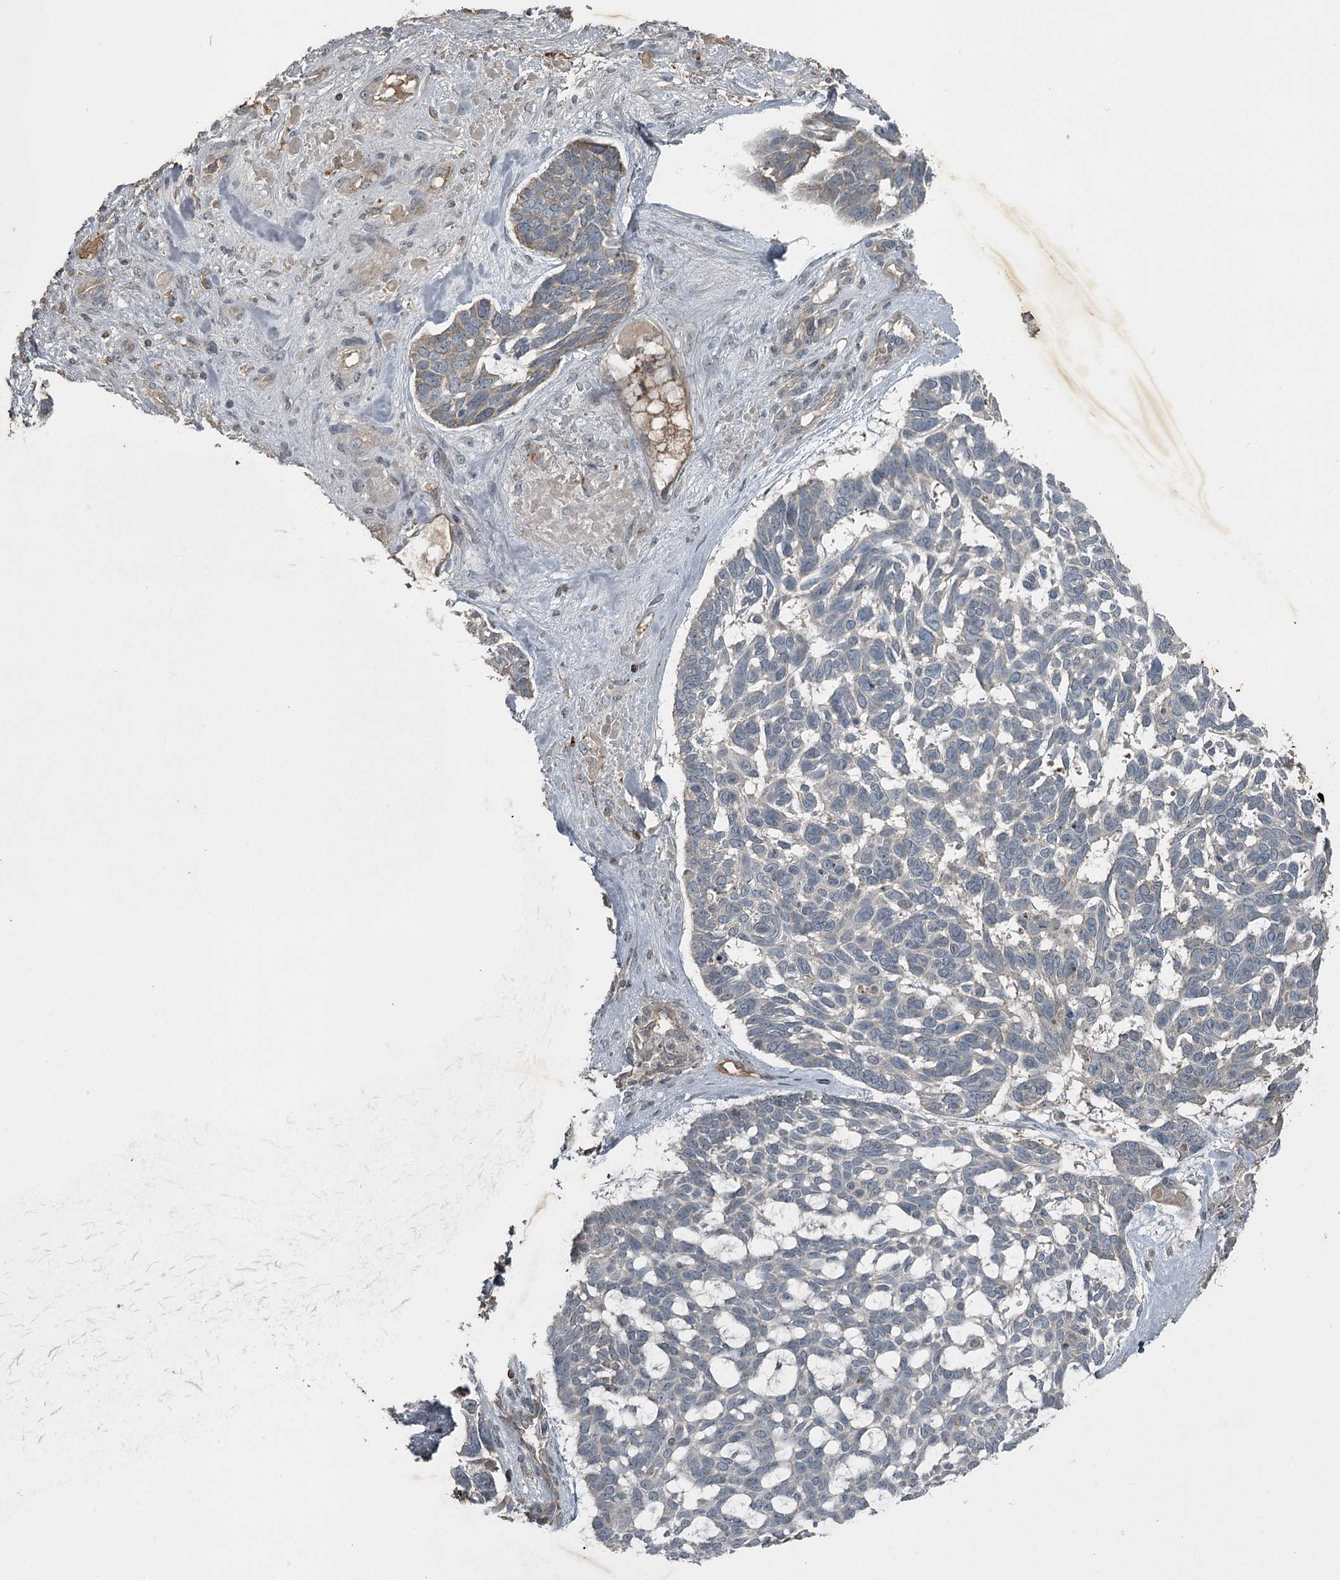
{"staining": {"intensity": "negative", "quantity": "none", "location": "none"}, "tissue": "skin cancer", "cell_type": "Tumor cells", "image_type": "cancer", "snomed": [{"axis": "morphology", "description": "Basal cell carcinoma"}, {"axis": "topography", "description": "Skin"}], "caption": "Histopathology image shows no protein expression in tumor cells of basal cell carcinoma (skin) tissue.", "gene": "SLC39A8", "patient": {"sex": "male", "age": 88}}